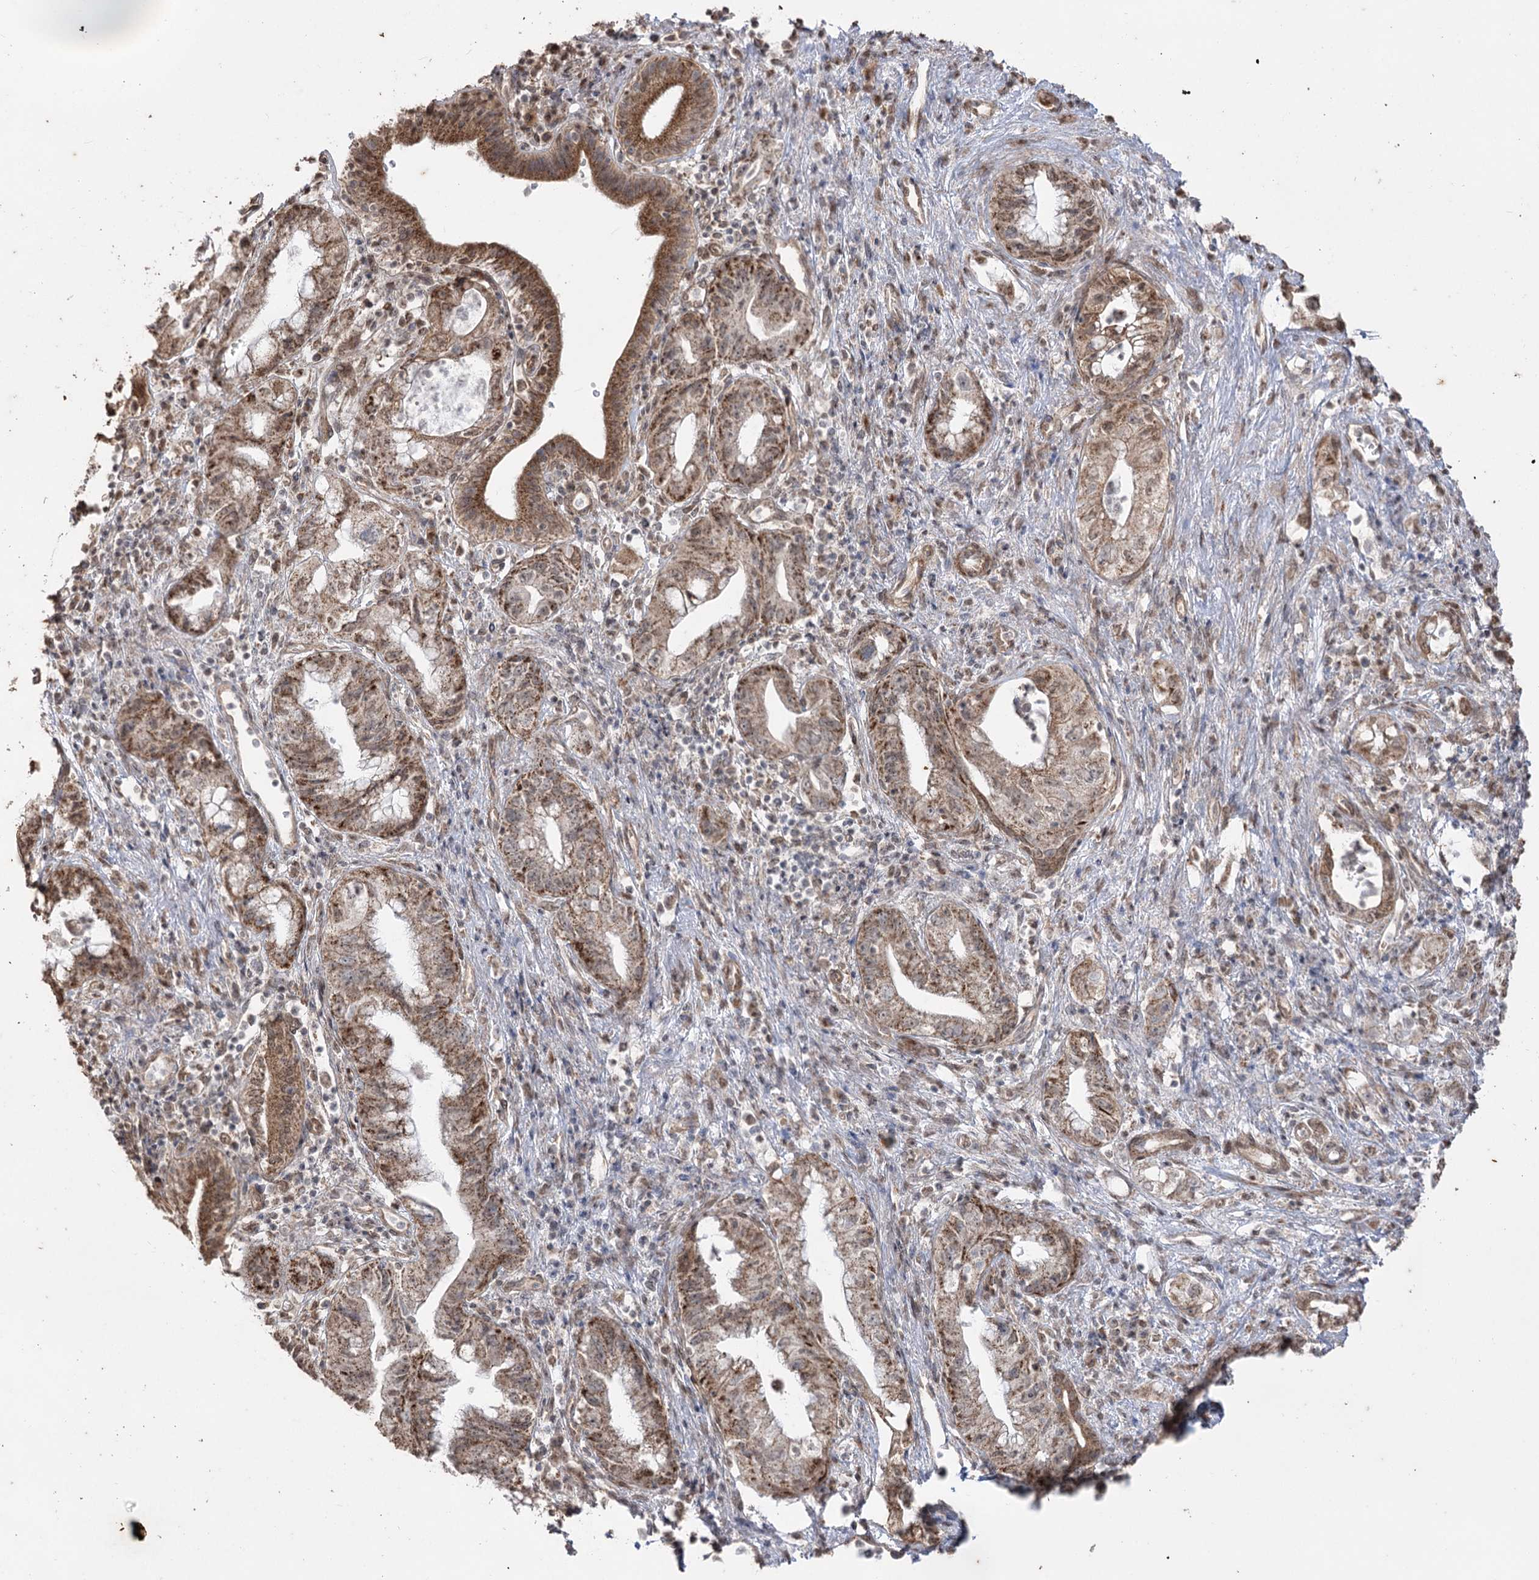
{"staining": {"intensity": "moderate", "quantity": ">75%", "location": "cytoplasmic/membranous"}, "tissue": "pancreatic cancer", "cell_type": "Tumor cells", "image_type": "cancer", "snomed": [{"axis": "morphology", "description": "Adenocarcinoma, NOS"}, {"axis": "topography", "description": "Pancreas"}], "caption": "Immunohistochemical staining of human pancreatic cancer (adenocarcinoma) shows medium levels of moderate cytoplasmic/membranous protein staining in about >75% of tumor cells. (DAB (3,3'-diaminobenzidine) IHC with brightfield microscopy, high magnification).", "gene": "ZSCAN23", "patient": {"sex": "female", "age": 73}}